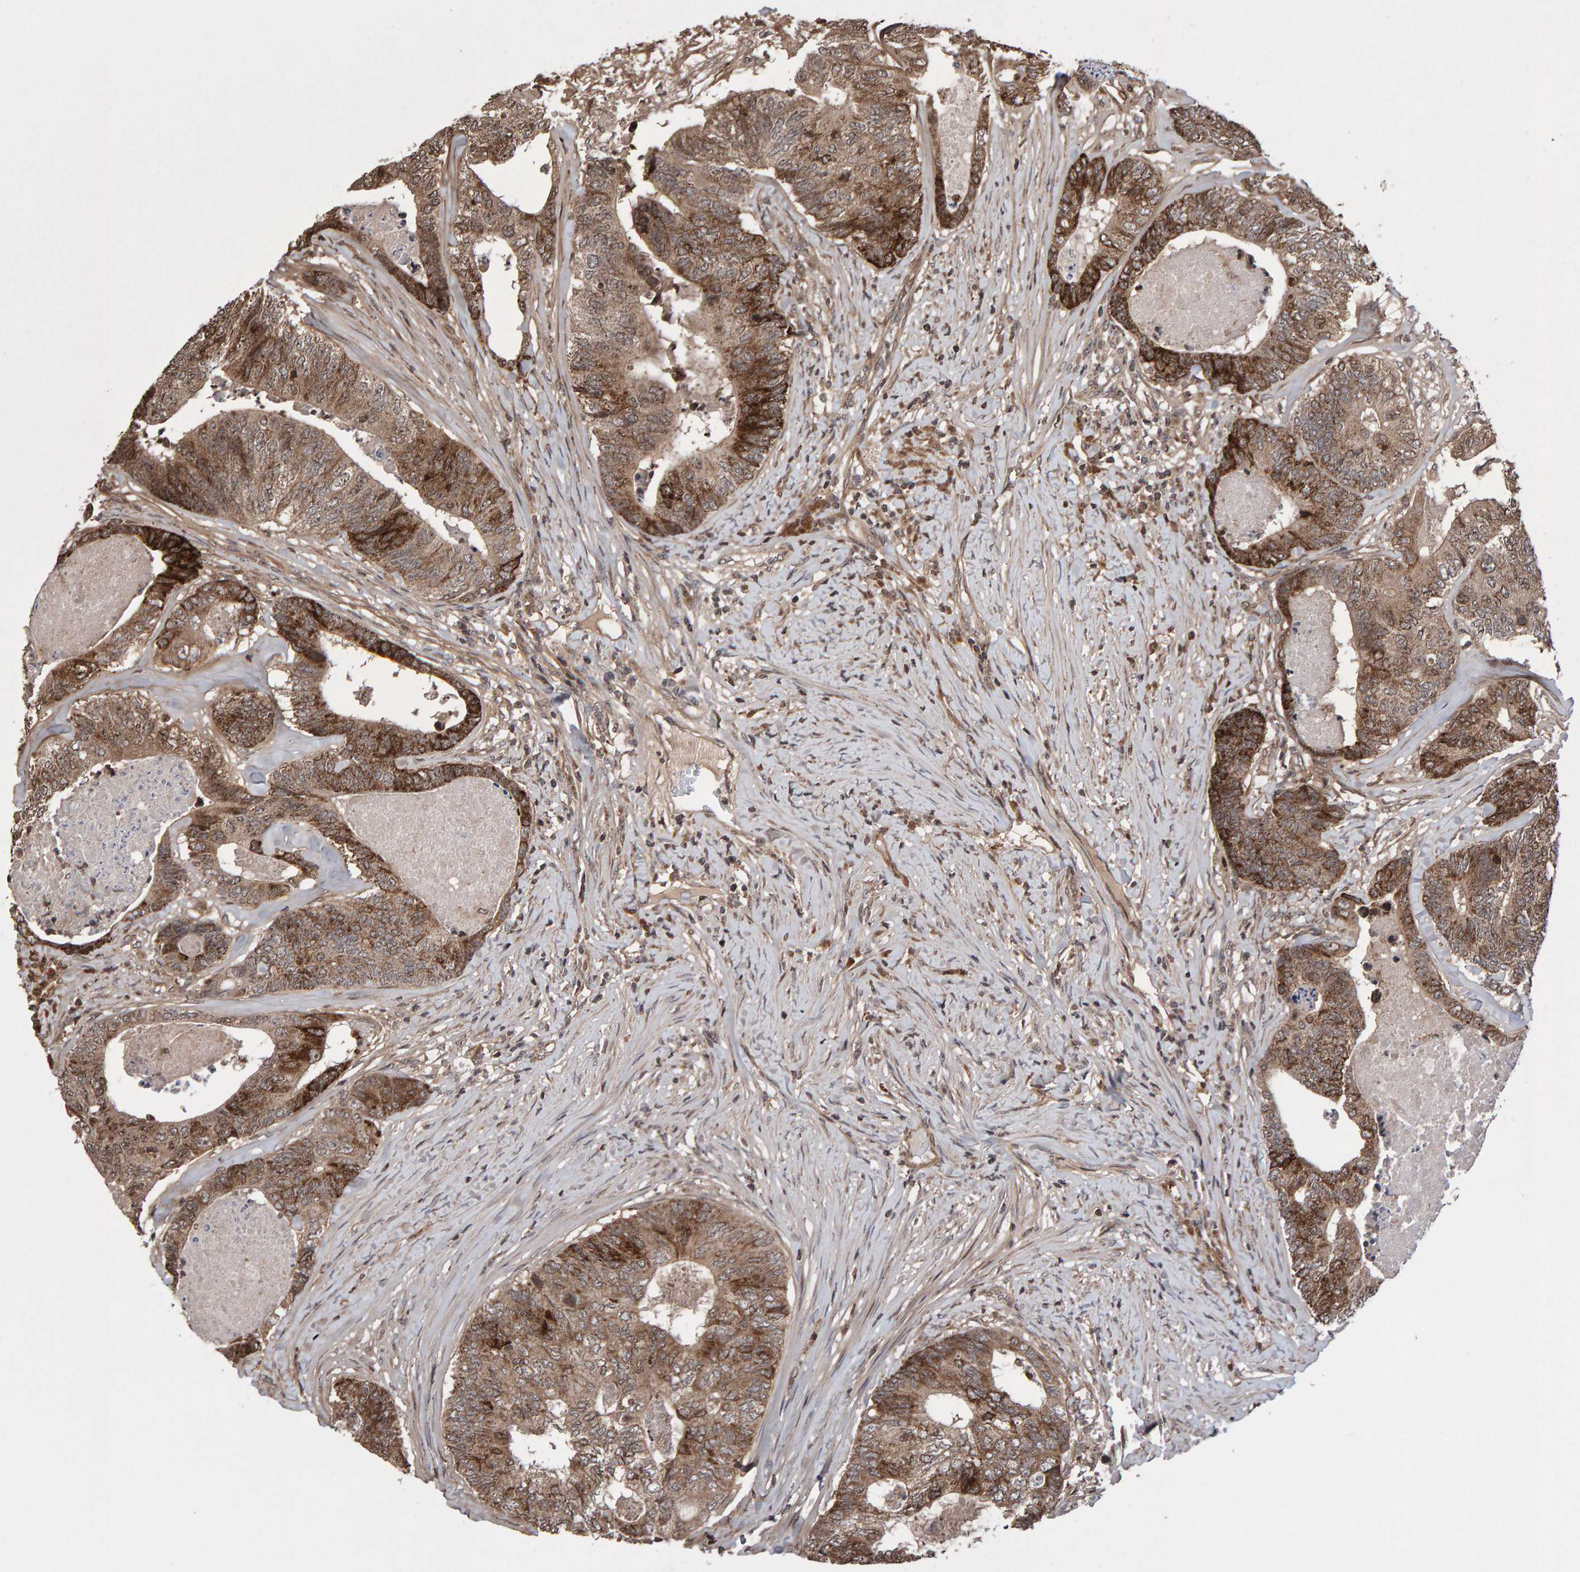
{"staining": {"intensity": "strong", "quantity": ">75%", "location": "cytoplasmic/membranous"}, "tissue": "colorectal cancer", "cell_type": "Tumor cells", "image_type": "cancer", "snomed": [{"axis": "morphology", "description": "Adenocarcinoma, NOS"}, {"axis": "topography", "description": "Colon"}], "caption": "Immunohistochemical staining of adenocarcinoma (colorectal) exhibits high levels of strong cytoplasmic/membranous protein expression in about >75% of tumor cells.", "gene": "PECR", "patient": {"sex": "female", "age": 67}}